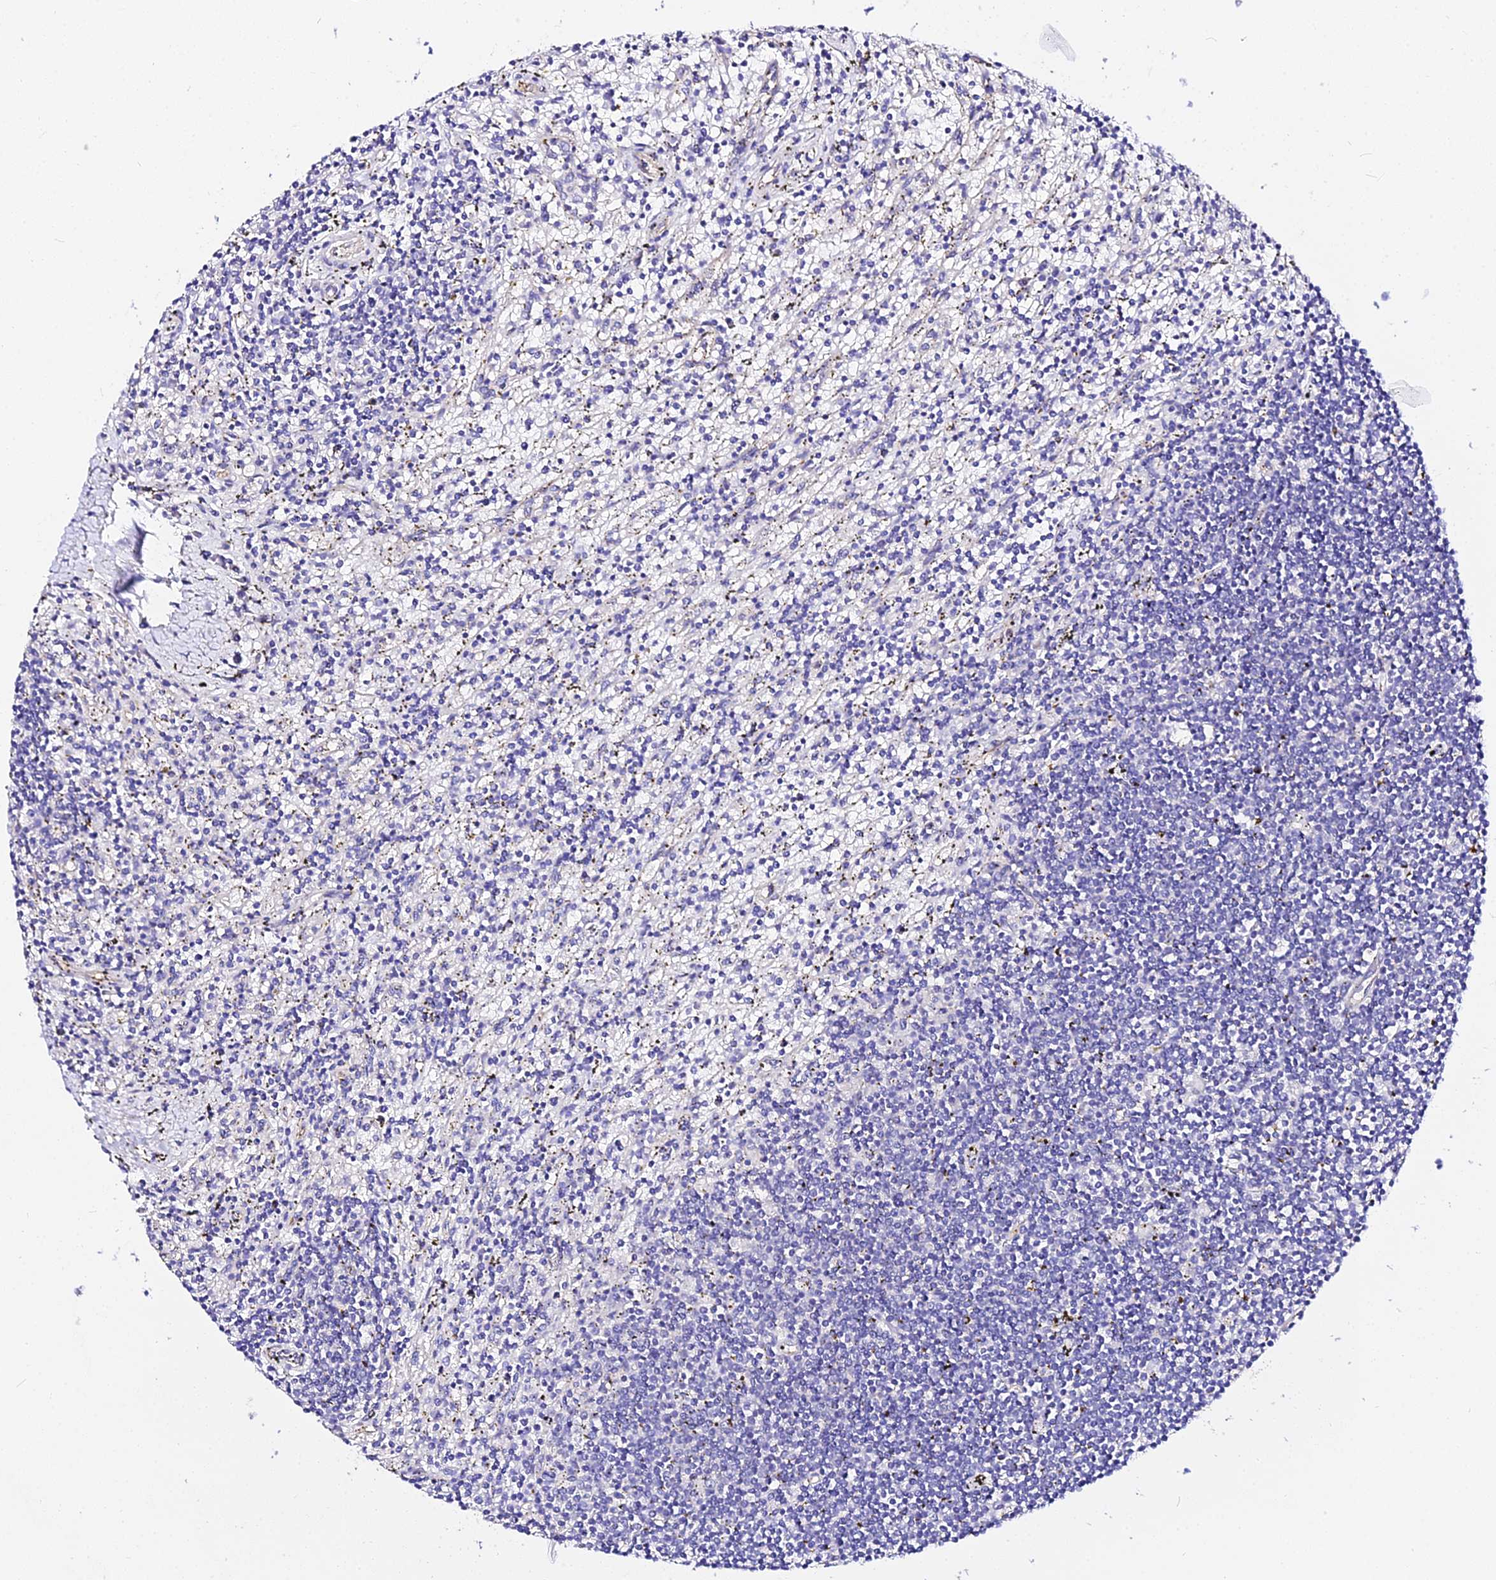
{"staining": {"intensity": "negative", "quantity": "none", "location": "none"}, "tissue": "lymphoma", "cell_type": "Tumor cells", "image_type": "cancer", "snomed": [{"axis": "morphology", "description": "Malignant lymphoma, non-Hodgkin's type, Low grade"}, {"axis": "topography", "description": "Spleen"}], "caption": "There is no significant staining in tumor cells of low-grade malignant lymphoma, non-Hodgkin's type.", "gene": "DAW1", "patient": {"sex": "male", "age": 76}}